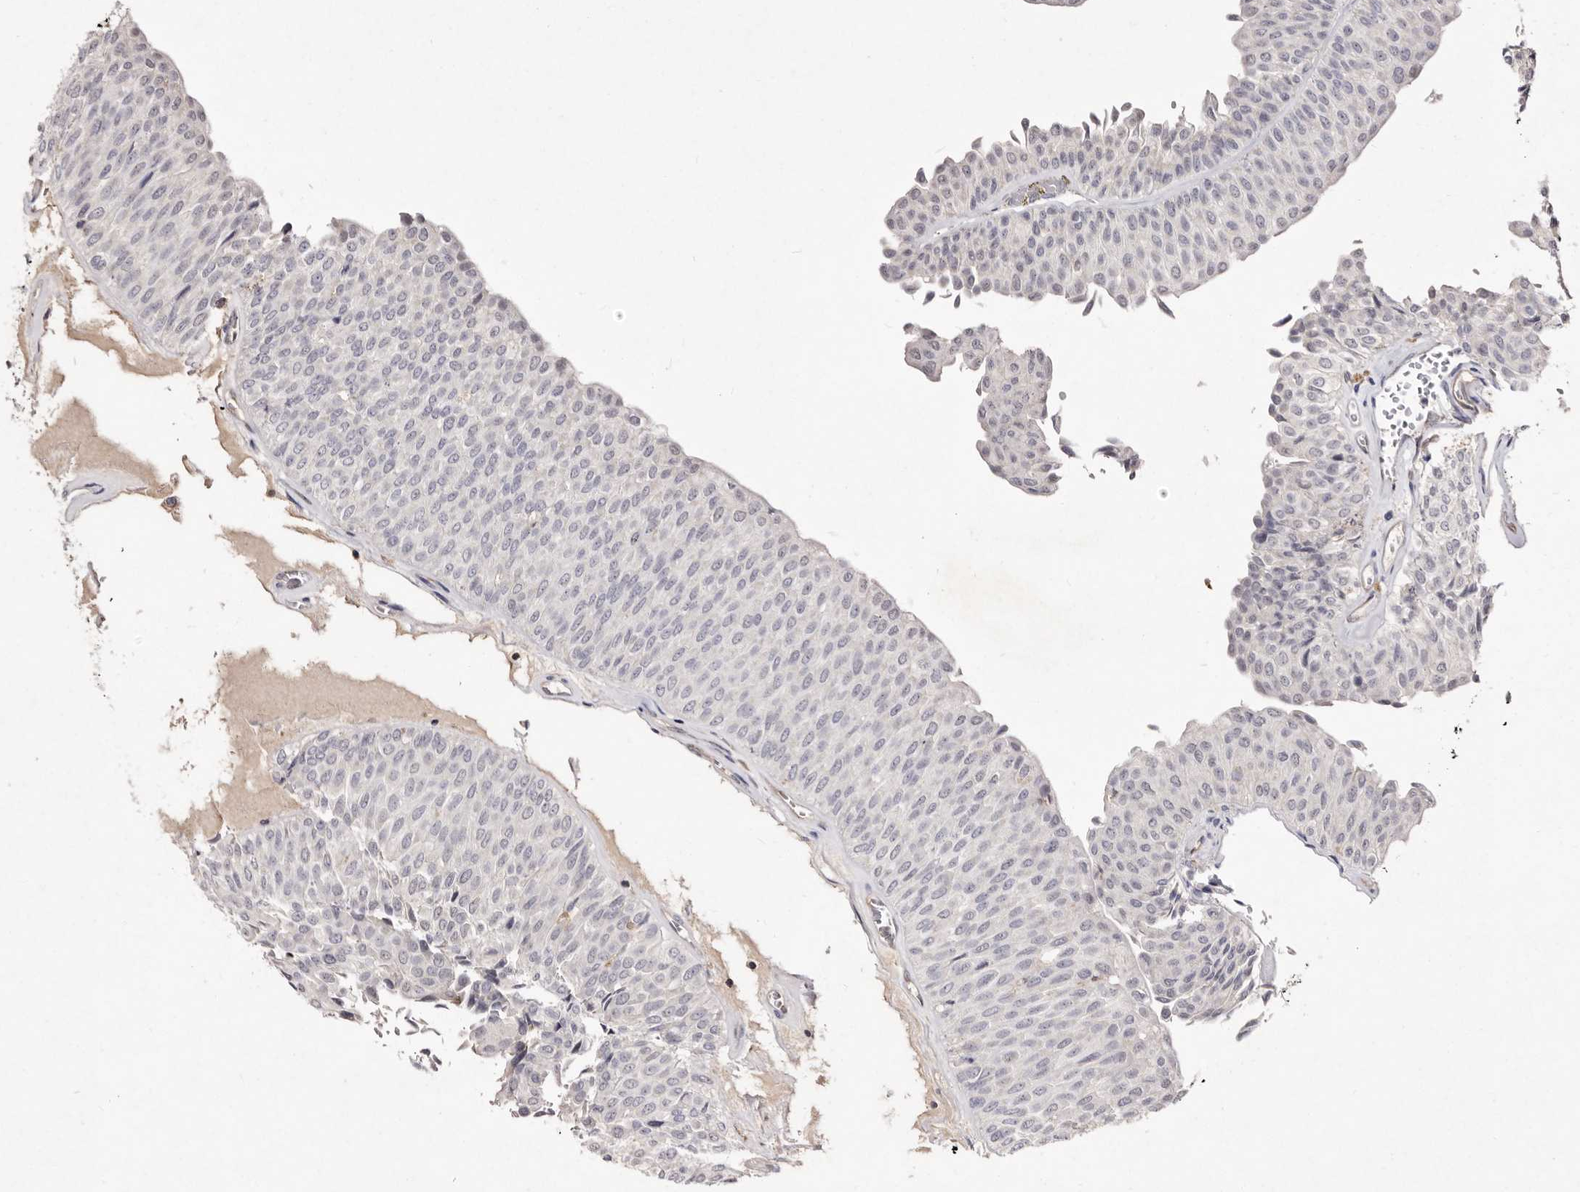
{"staining": {"intensity": "negative", "quantity": "none", "location": "none"}, "tissue": "urothelial cancer", "cell_type": "Tumor cells", "image_type": "cancer", "snomed": [{"axis": "morphology", "description": "Urothelial carcinoma, Low grade"}, {"axis": "topography", "description": "Urinary bladder"}], "caption": "Tumor cells show no significant protein staining in urothelial cancer.", "gene": "GIMAP4", "patient": {"sex": "male", "age": 78}}